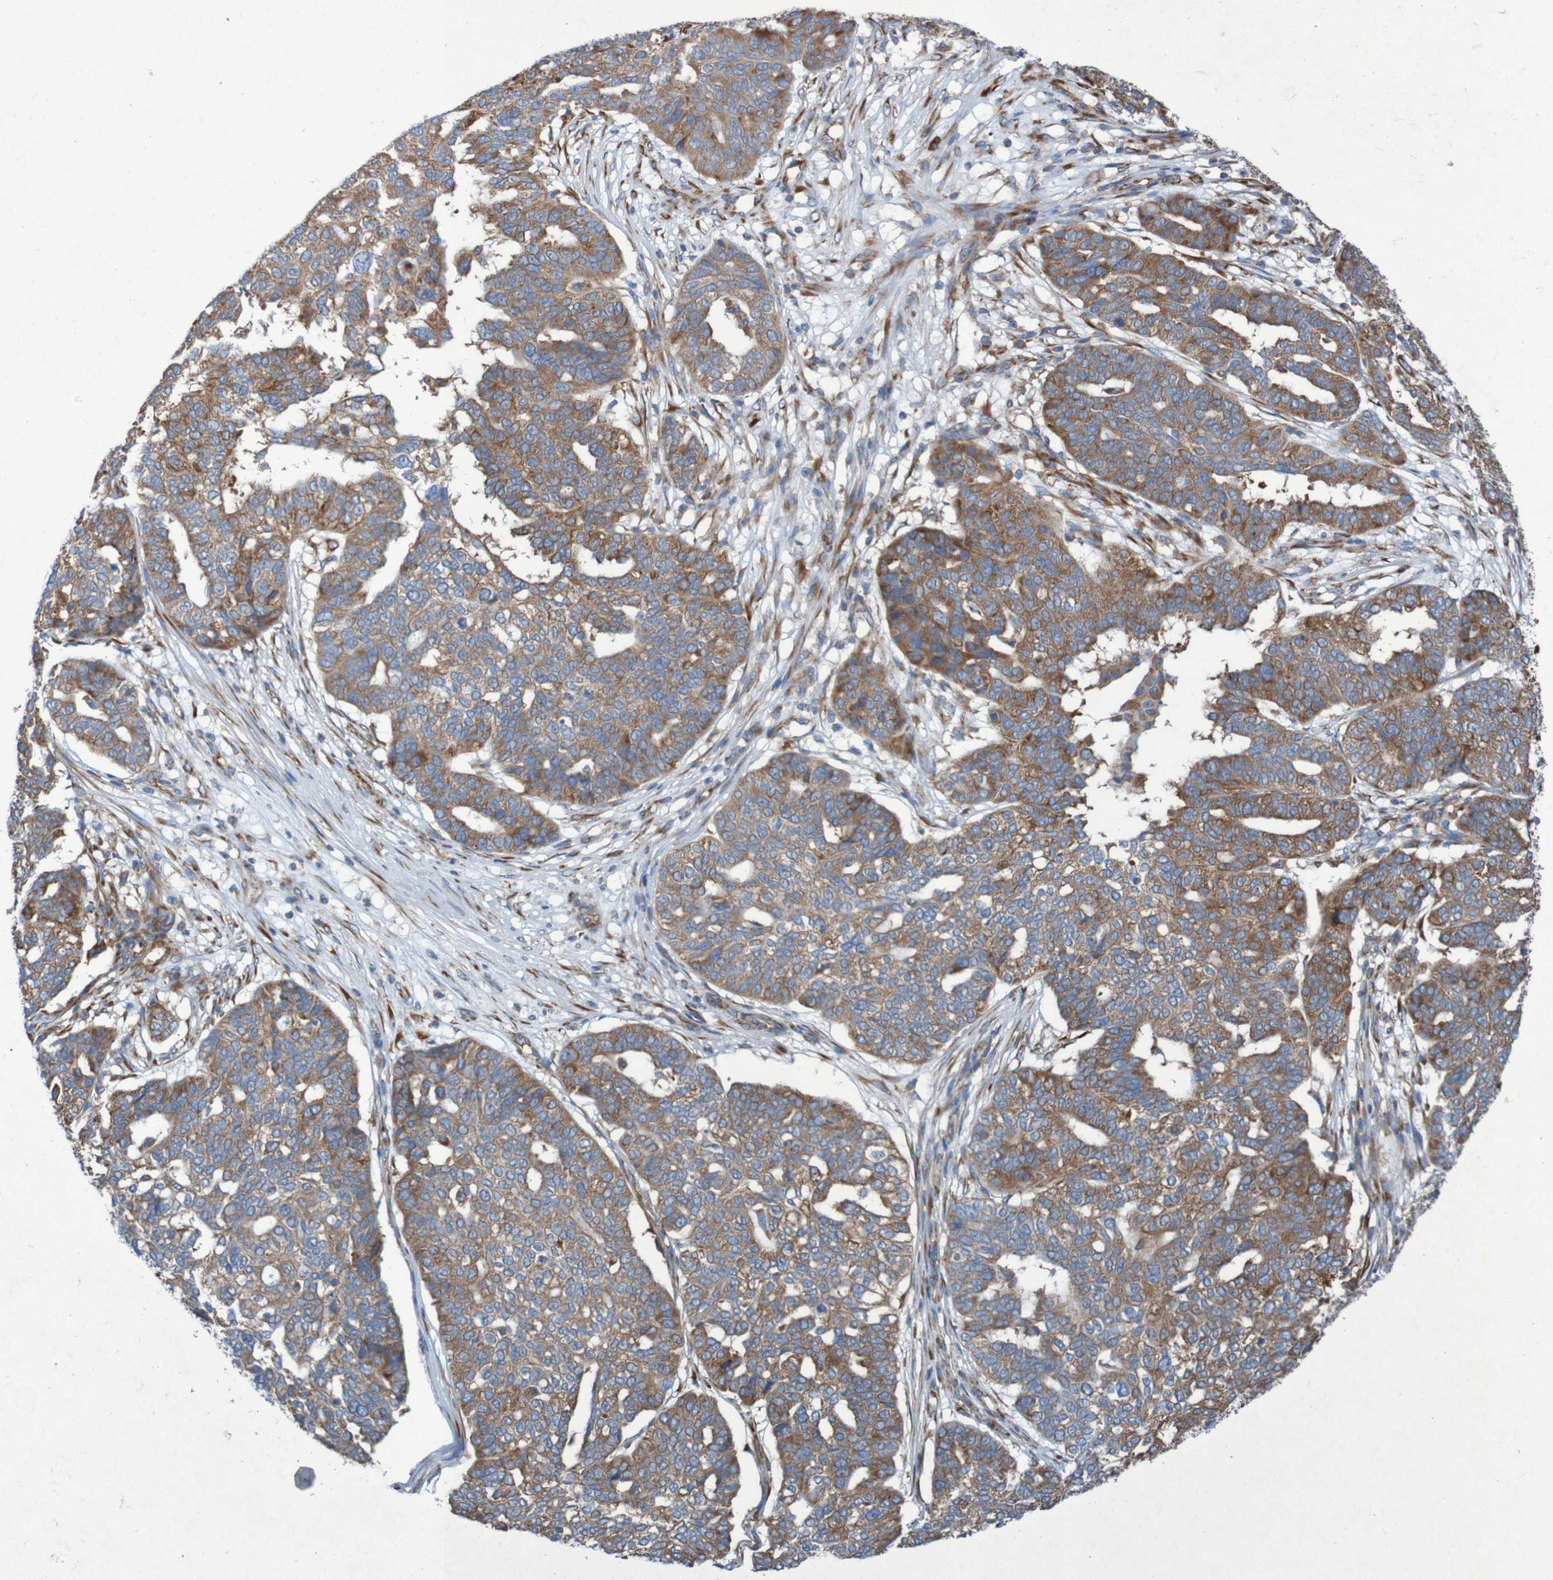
{"staining": {"intensity": "weak", "quantity": ">75%", "location": "cytoplasmic/membranous"}, "tissue": "ovarian cancer", "cell_type": "Tumor cells", "image_type": "cancer", "snomed": [{"axis": "morphology", "description": "Cystadenocarcinoma, serous, NOS"}, {"axis": "topography", "description": "Ovary"}], "caption": "DAB immunohistochemical staining of human ovarian cancer demonstrates weak cytoplasmic/membranous protein positivity in approximately >75% of tumor cells.", "gene": "RPL10", "patient": {"sex": "female", "age": 59}}